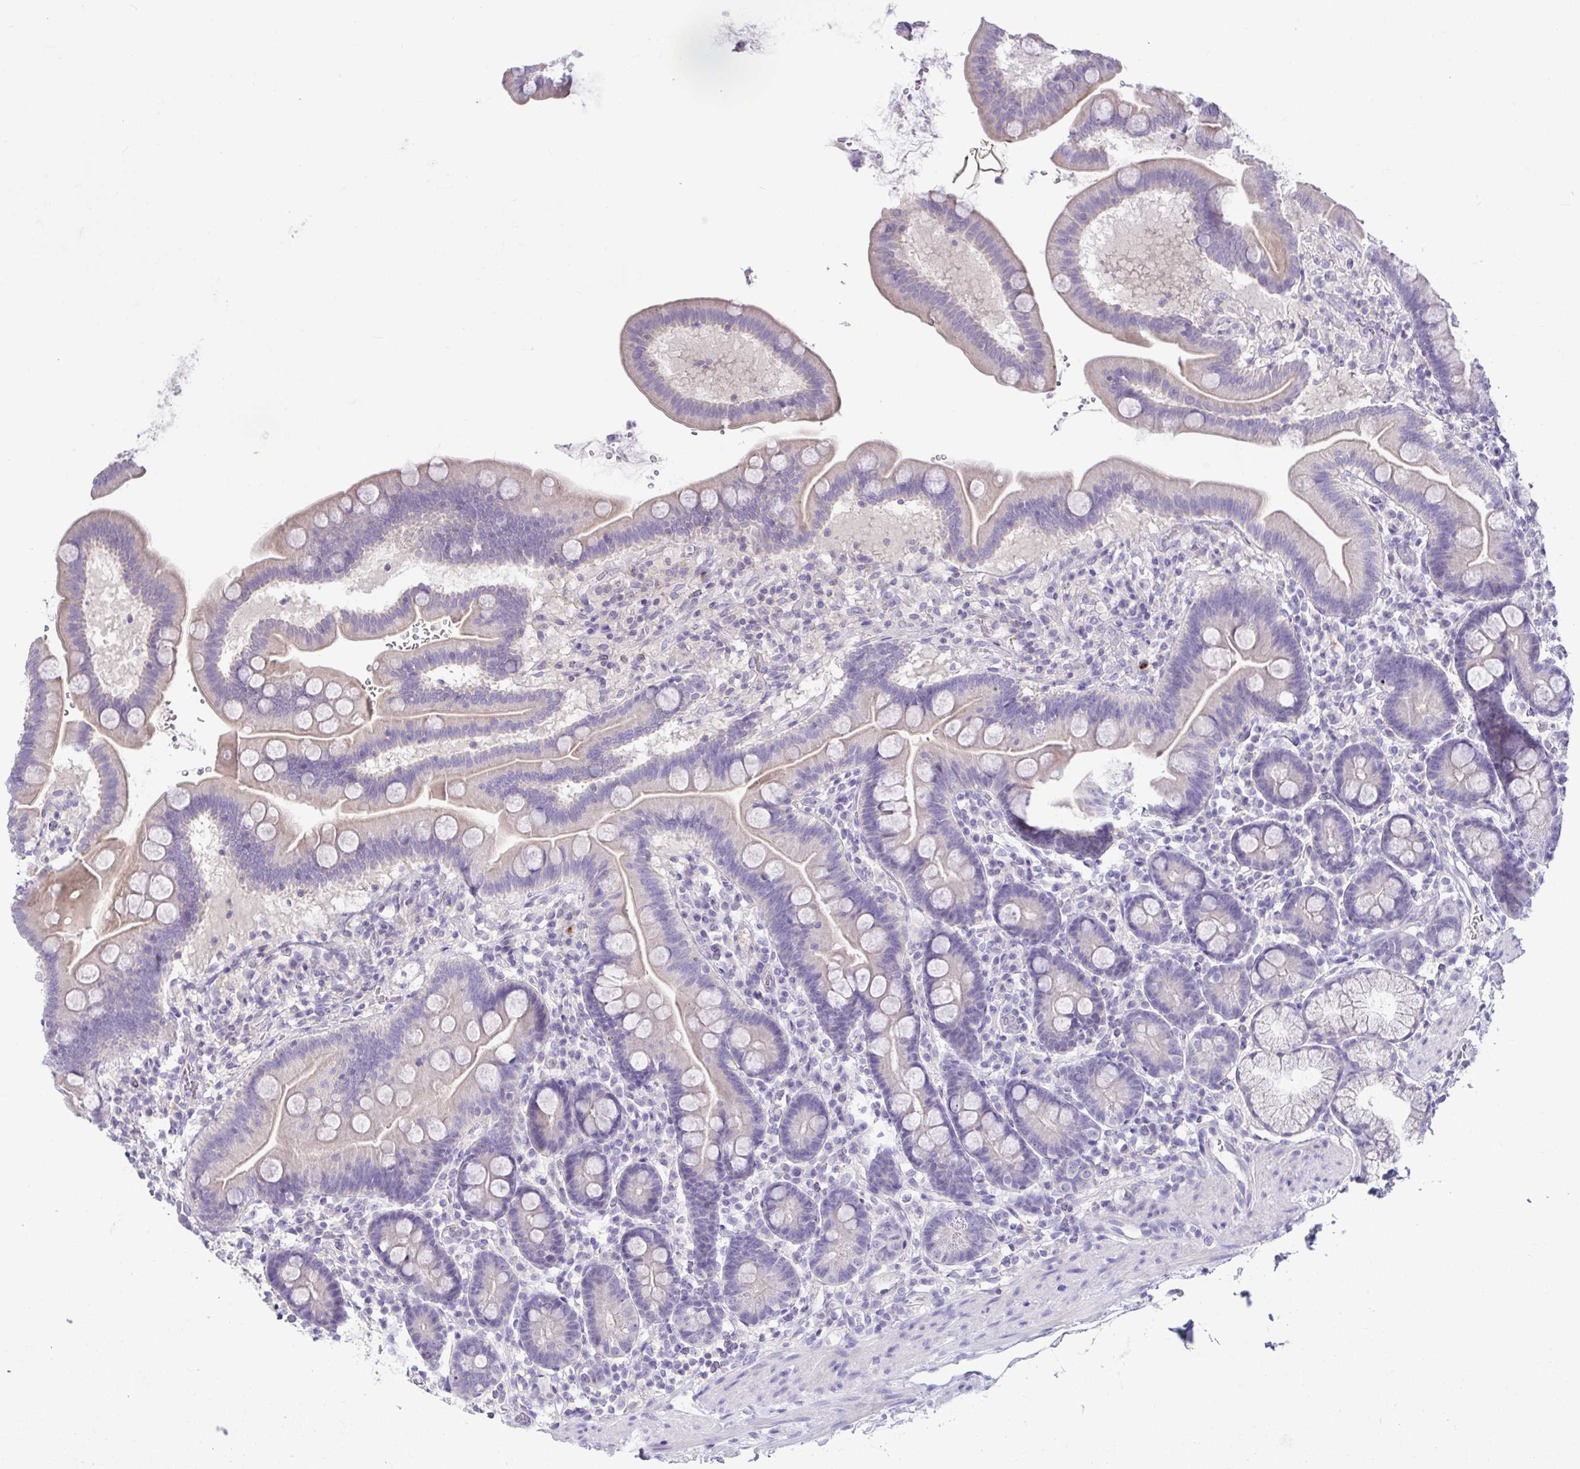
{"staining": {"intensity": "moderate", "quantity": "<25%", "location": "cytoplasmic/membranous"}, "tissue": "duodenum", "cell_type": "Glandular cells", "image_type": "normal", "snomed": [{"axis": "morphology", "description": "Normal tissue, NOS"}, {"axis": "topography", "description": "Duodenum"}], "caption": "Glandular cells display low levels of moderate cytoplasmic/membranous staining in about <25% of cells in normal human duodenum.", "gene": "D2HGDH", "patient": {"sex": "male", "age": 59}}